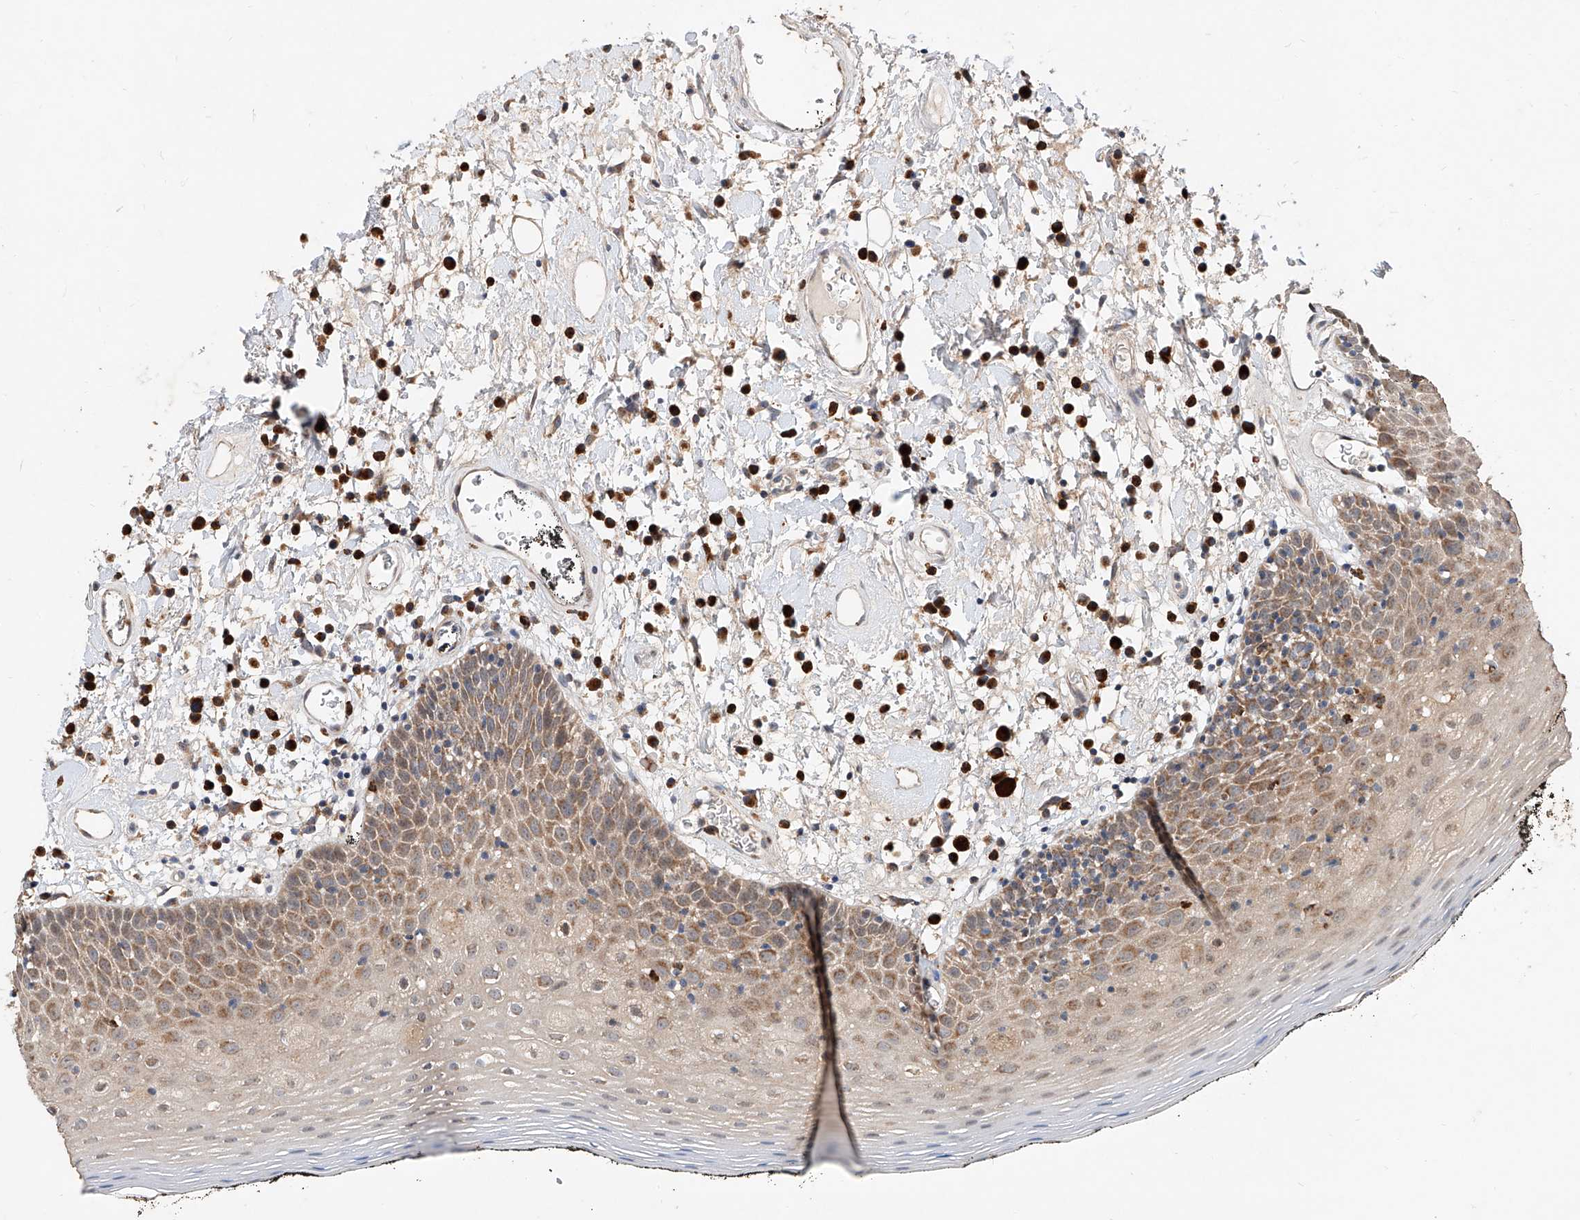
{"staining": {"intensity": "moderate", "quantity": "25%-75%", "location": "cytoplasmic/membranous"}, "tissue": "oral mucosa", "cell_type": "Squamous epithelial cells", "image_type": "normal", "snomed": [{"axis": "morphology", "description": "Normal tissue, NOS"}, {"axis": "topography", "description": "Oral tissue"}], "caption": "This histopathology image shows IHC staining of normal oral mucosa, with medium moderate cytoplasmic/membranous positivity in about 25%-75% of squamous epithelial cells.", "gene": "MFSD4B", "patient": {"sex": "male", "age": 74}}